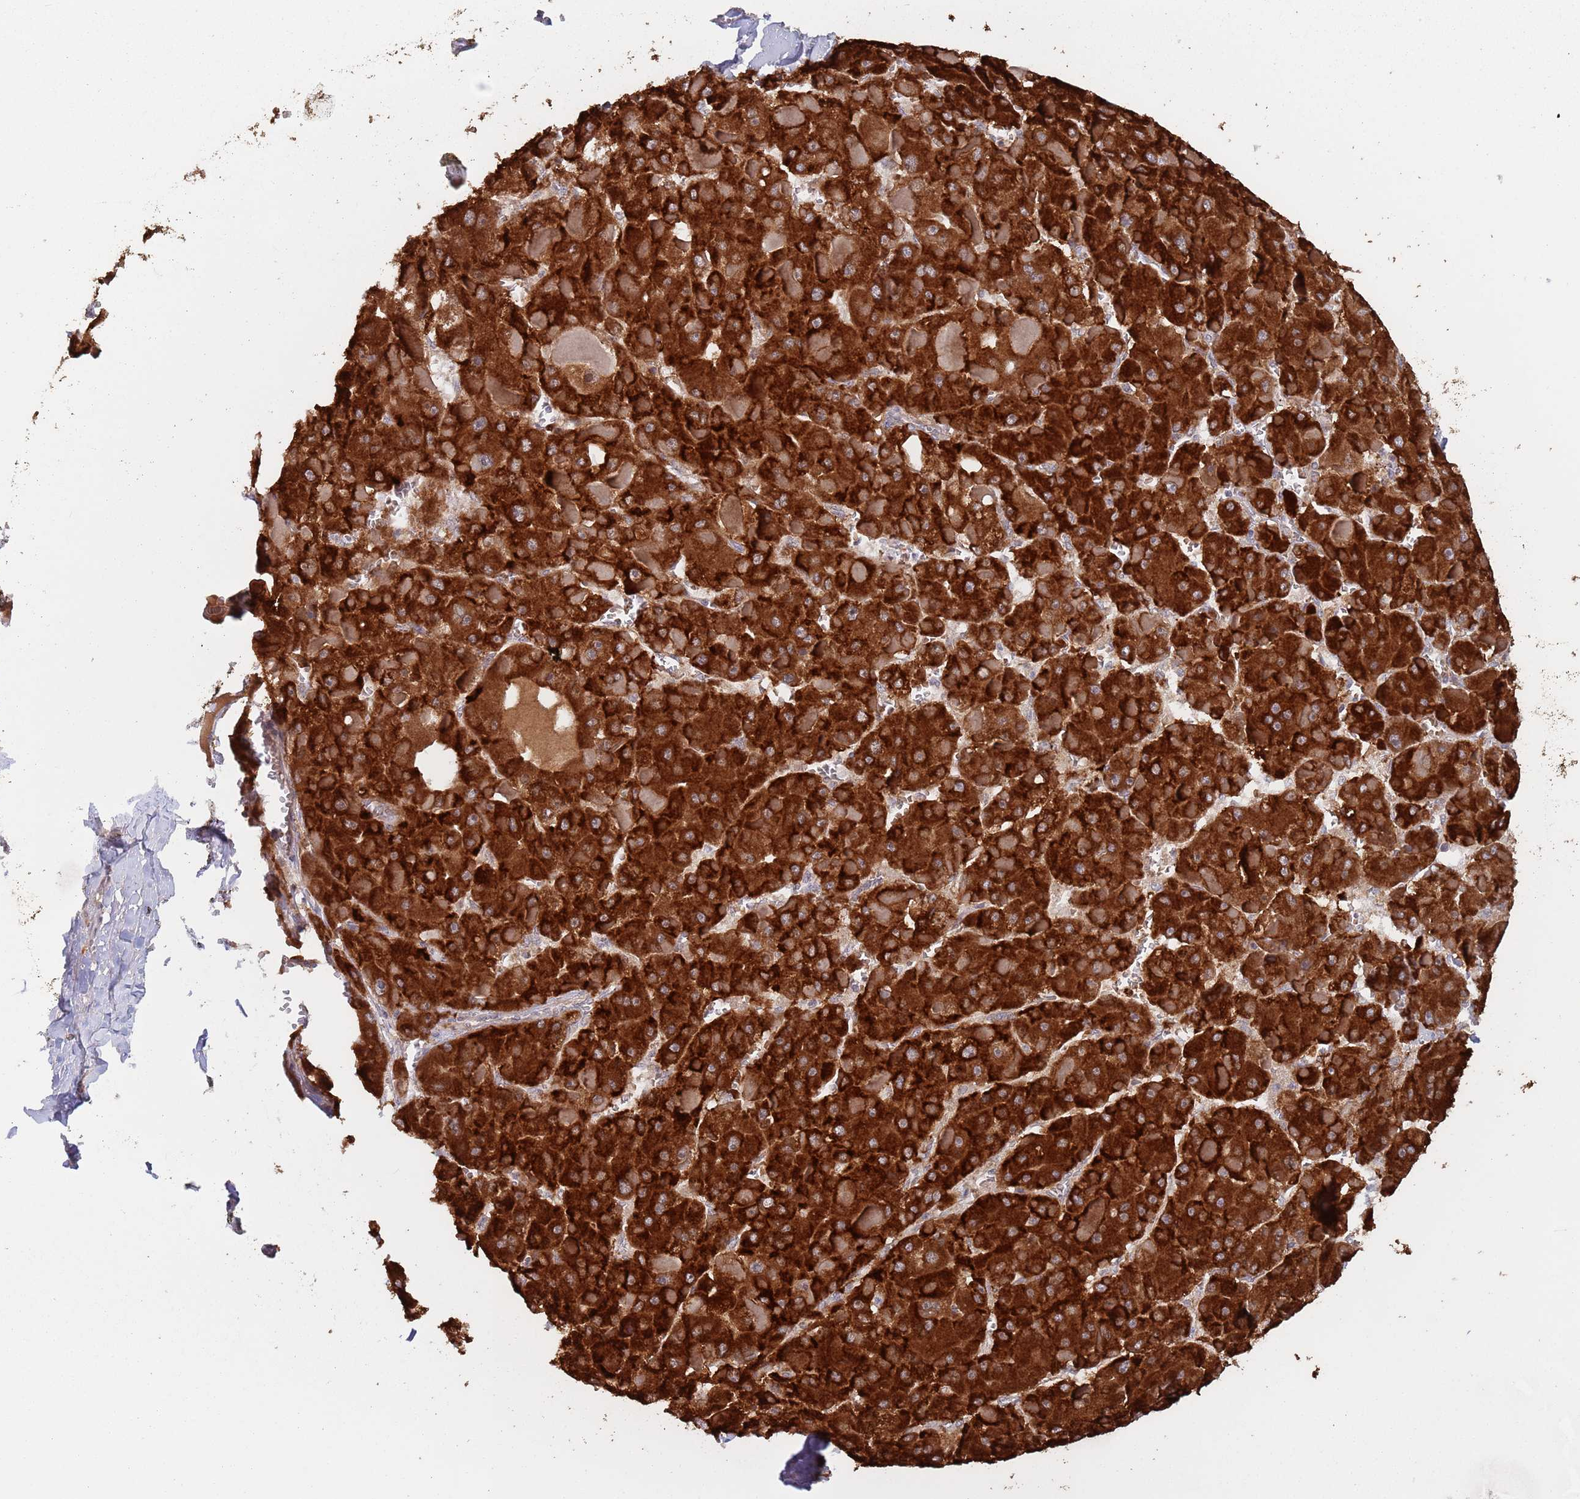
{"staining": {"intensity": "strong", "quantity": ">75%", "location": "cytoplasmic/membranous"}, "tissue": "liver cancer", "cell_type": "Tumor cells", "image_type": "cancer", "snomed": [{"axis": "morphology", "description": "Carcinoma, Hepatocellular, NOS"}, {"axis": "topography", "description": "Liver"}], "caption": "This is an image of immunohistochemistry (IHC) staining of liver hepatocellular carcinoma, which shows strong staining in the cytoplasmic/membranous of tumor cells.", "gene": "ZNF140", "patient": {"sex": "female", "age": 73}}